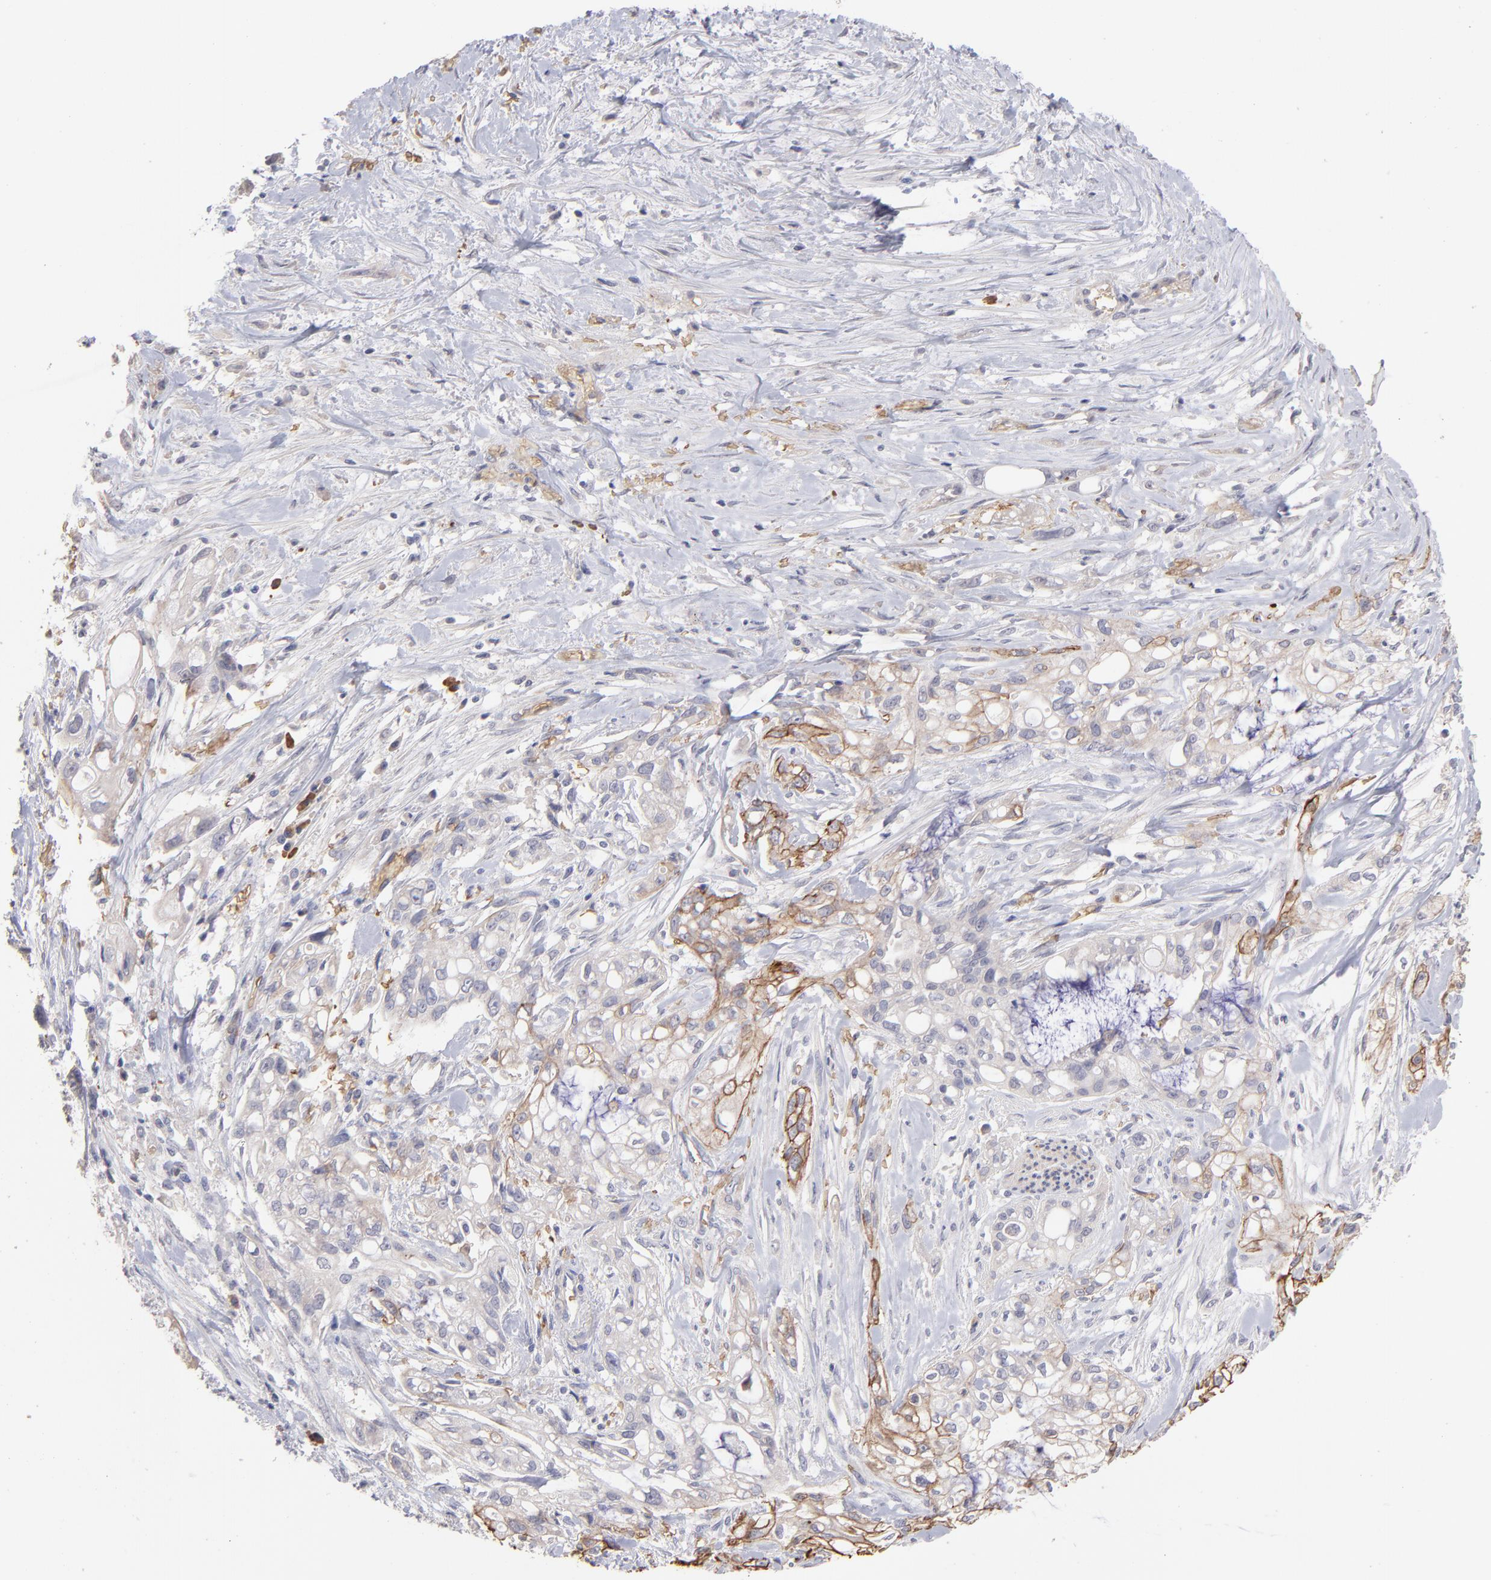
{"staining": {"intensity": "strong", "quantity": "25%-75%", "location": "cytoplasmic/membranous"}, "tissue": "pancreatic cancer", "cell_type": "Tumor cells", "image_type": "cancer", "snomed": [{"axis": "morphology", "description": "Normal tissue, NOS"}, {"axis": "topography", "description": "Pancreas"}], "caption": "A brown stain labels strong cytoplasmic/membranous expression of a protein in pancreatic cancer tumor cells.", "gene": "F13B", "patient": {"sex": "male", "age": 42}}